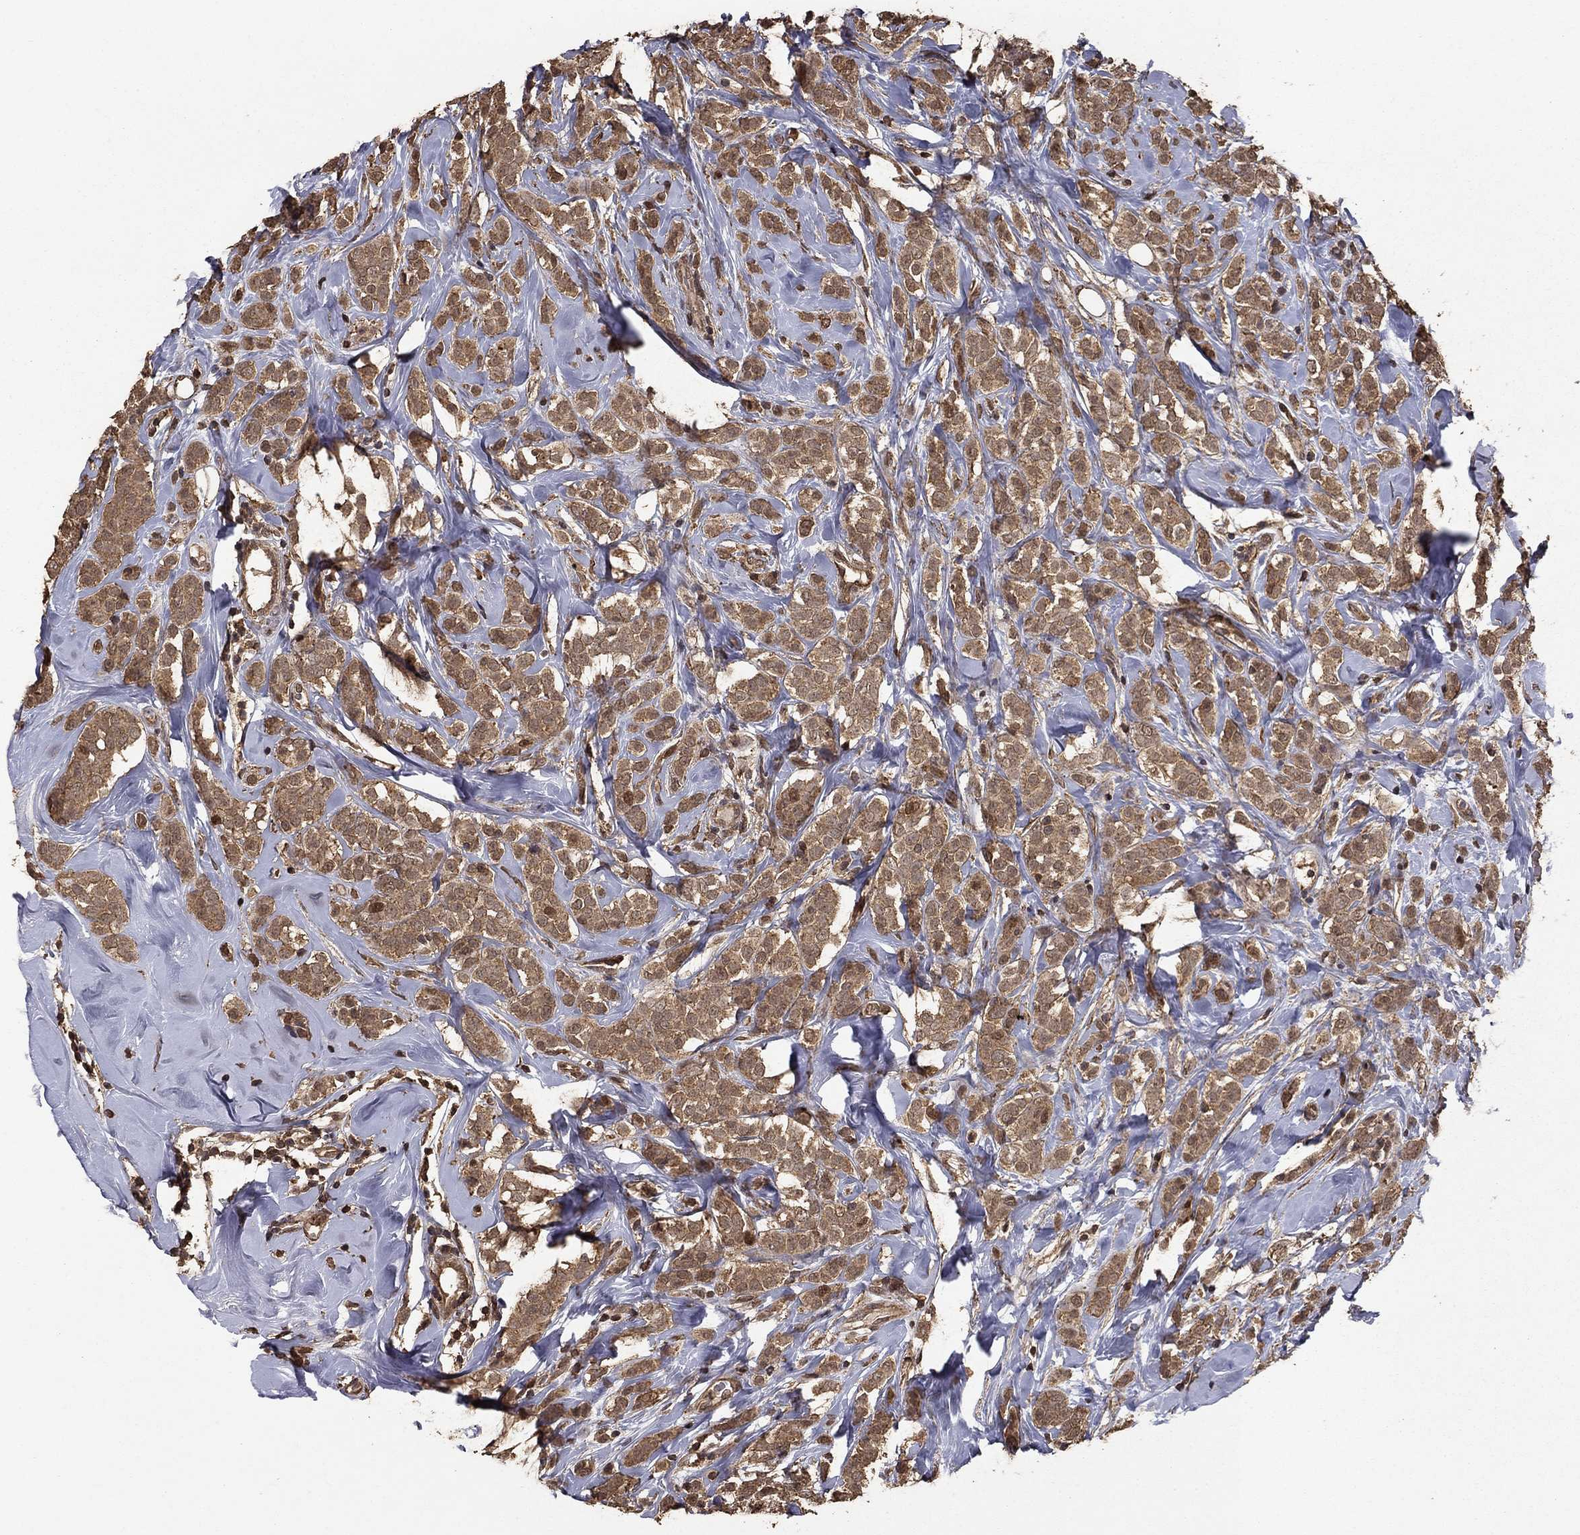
{"staining": {"intensity": "moderate", "quantity": ">75%", "location": "cytoplasmic/membranous"}, "tissue": "breast cancer", "cell_type": "Tumor cells", "image_type": "cancer", "snomed": [{"axis": "morphology", "description": "Lobular carcinoma"}, {"axis": "topography", "description": "Breast"}], "caption": "The micrograph reveals a brown stain indicating the presence of a protein in the cytoplasmic/membranous of tumor cells in breast lobular carcinoma.", "gene": "PRDM1", "patient": {"sex": "female", "age": 49}}